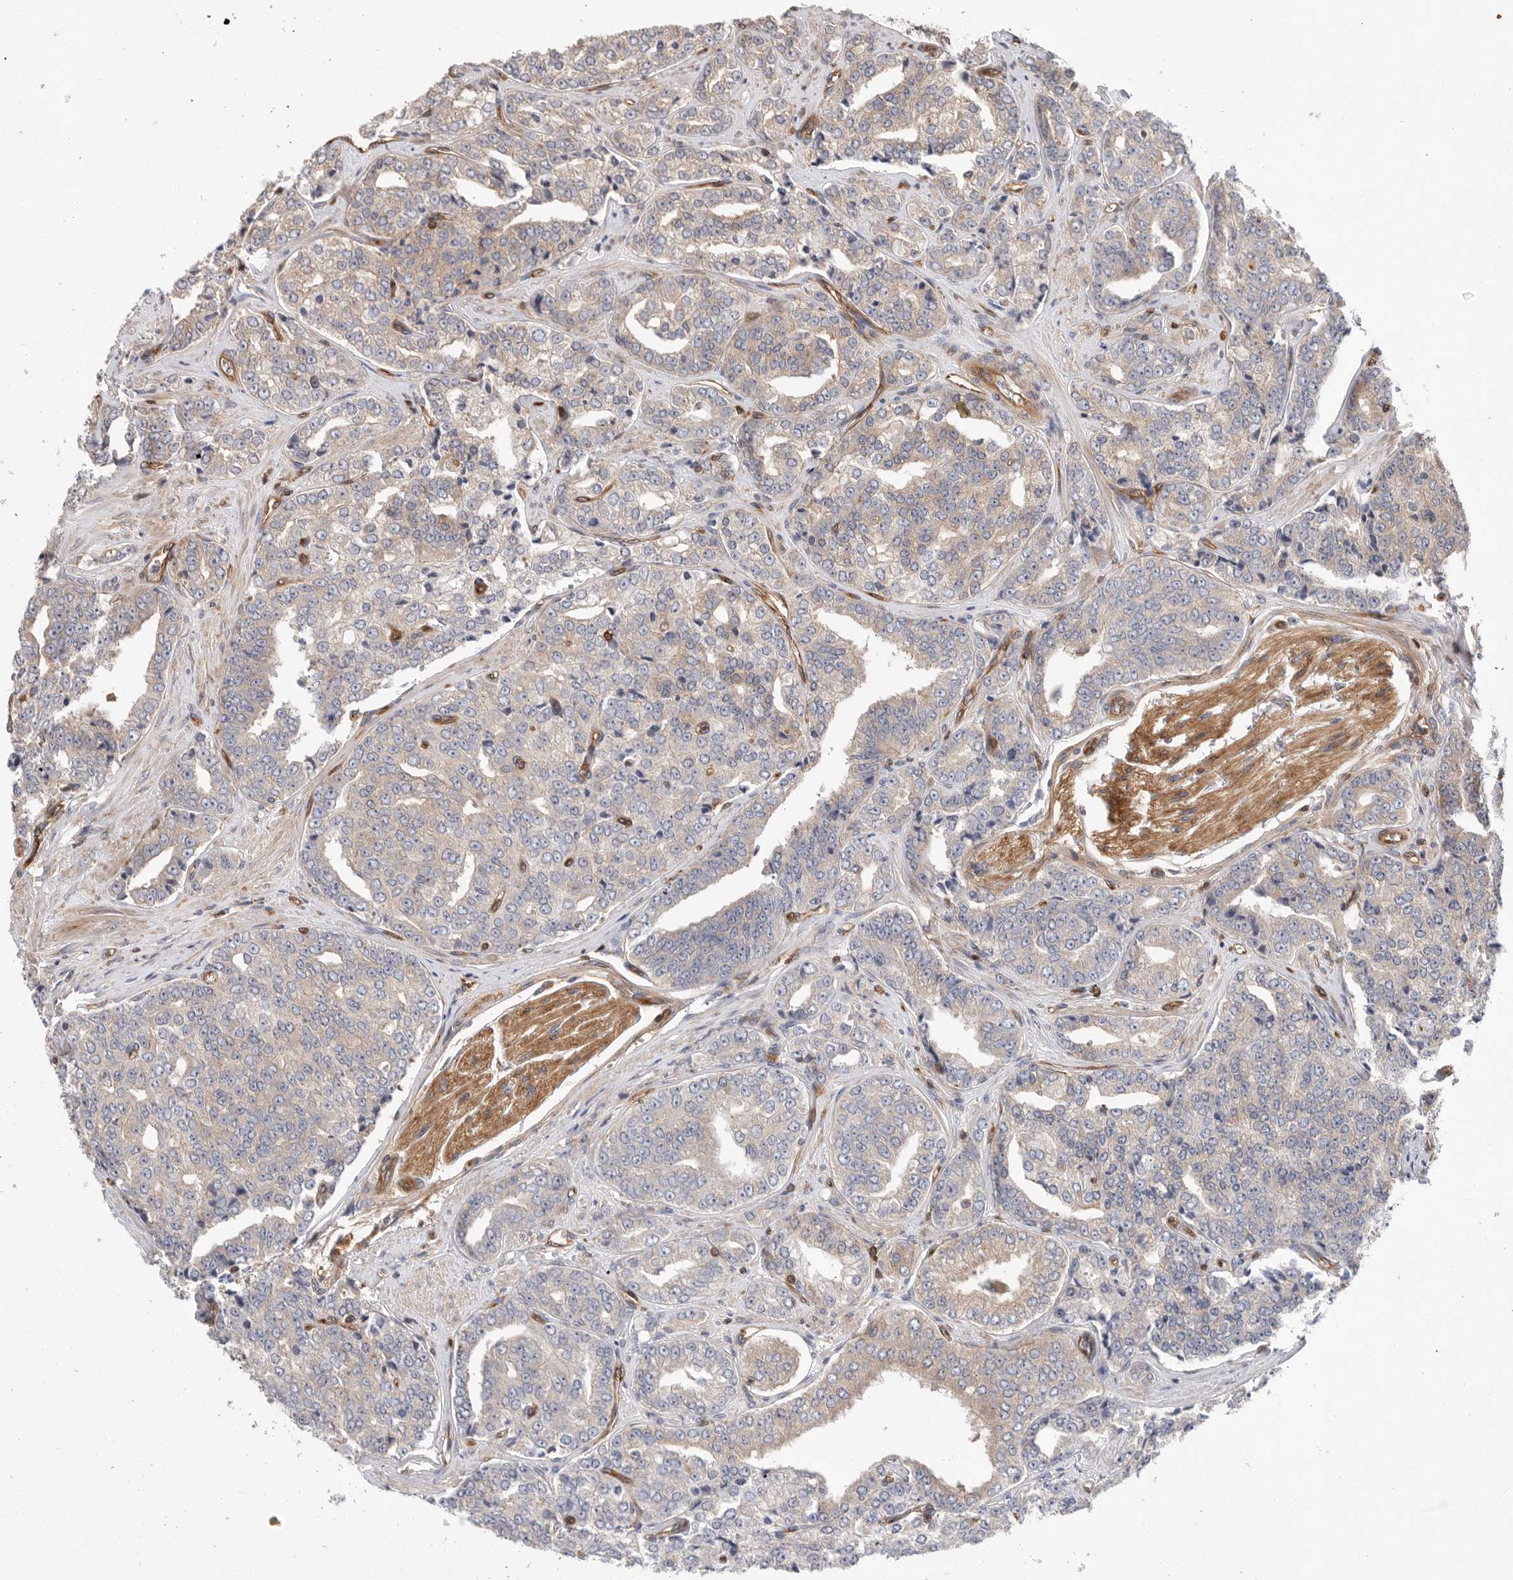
{"staining": {"intensity": "weak", "quantity": "<25%", "location": "cytoplasmic/membranous"}, "tissue": "prostate cancer", "cell_type": "Tumor cells", "image_type": "cancer", "snomed": [{"axis": "morphology", "description": "Adenocarcinoma, High grade"}, {"axis": "topography", "description": "Prostate"}], "caption": "Tumor cells show no significant protein staining in prostate cancer (adenocarcinoma (high-grade)).", "gene": "PRKCH", "patient": {"sex": "male", "age": 71}}